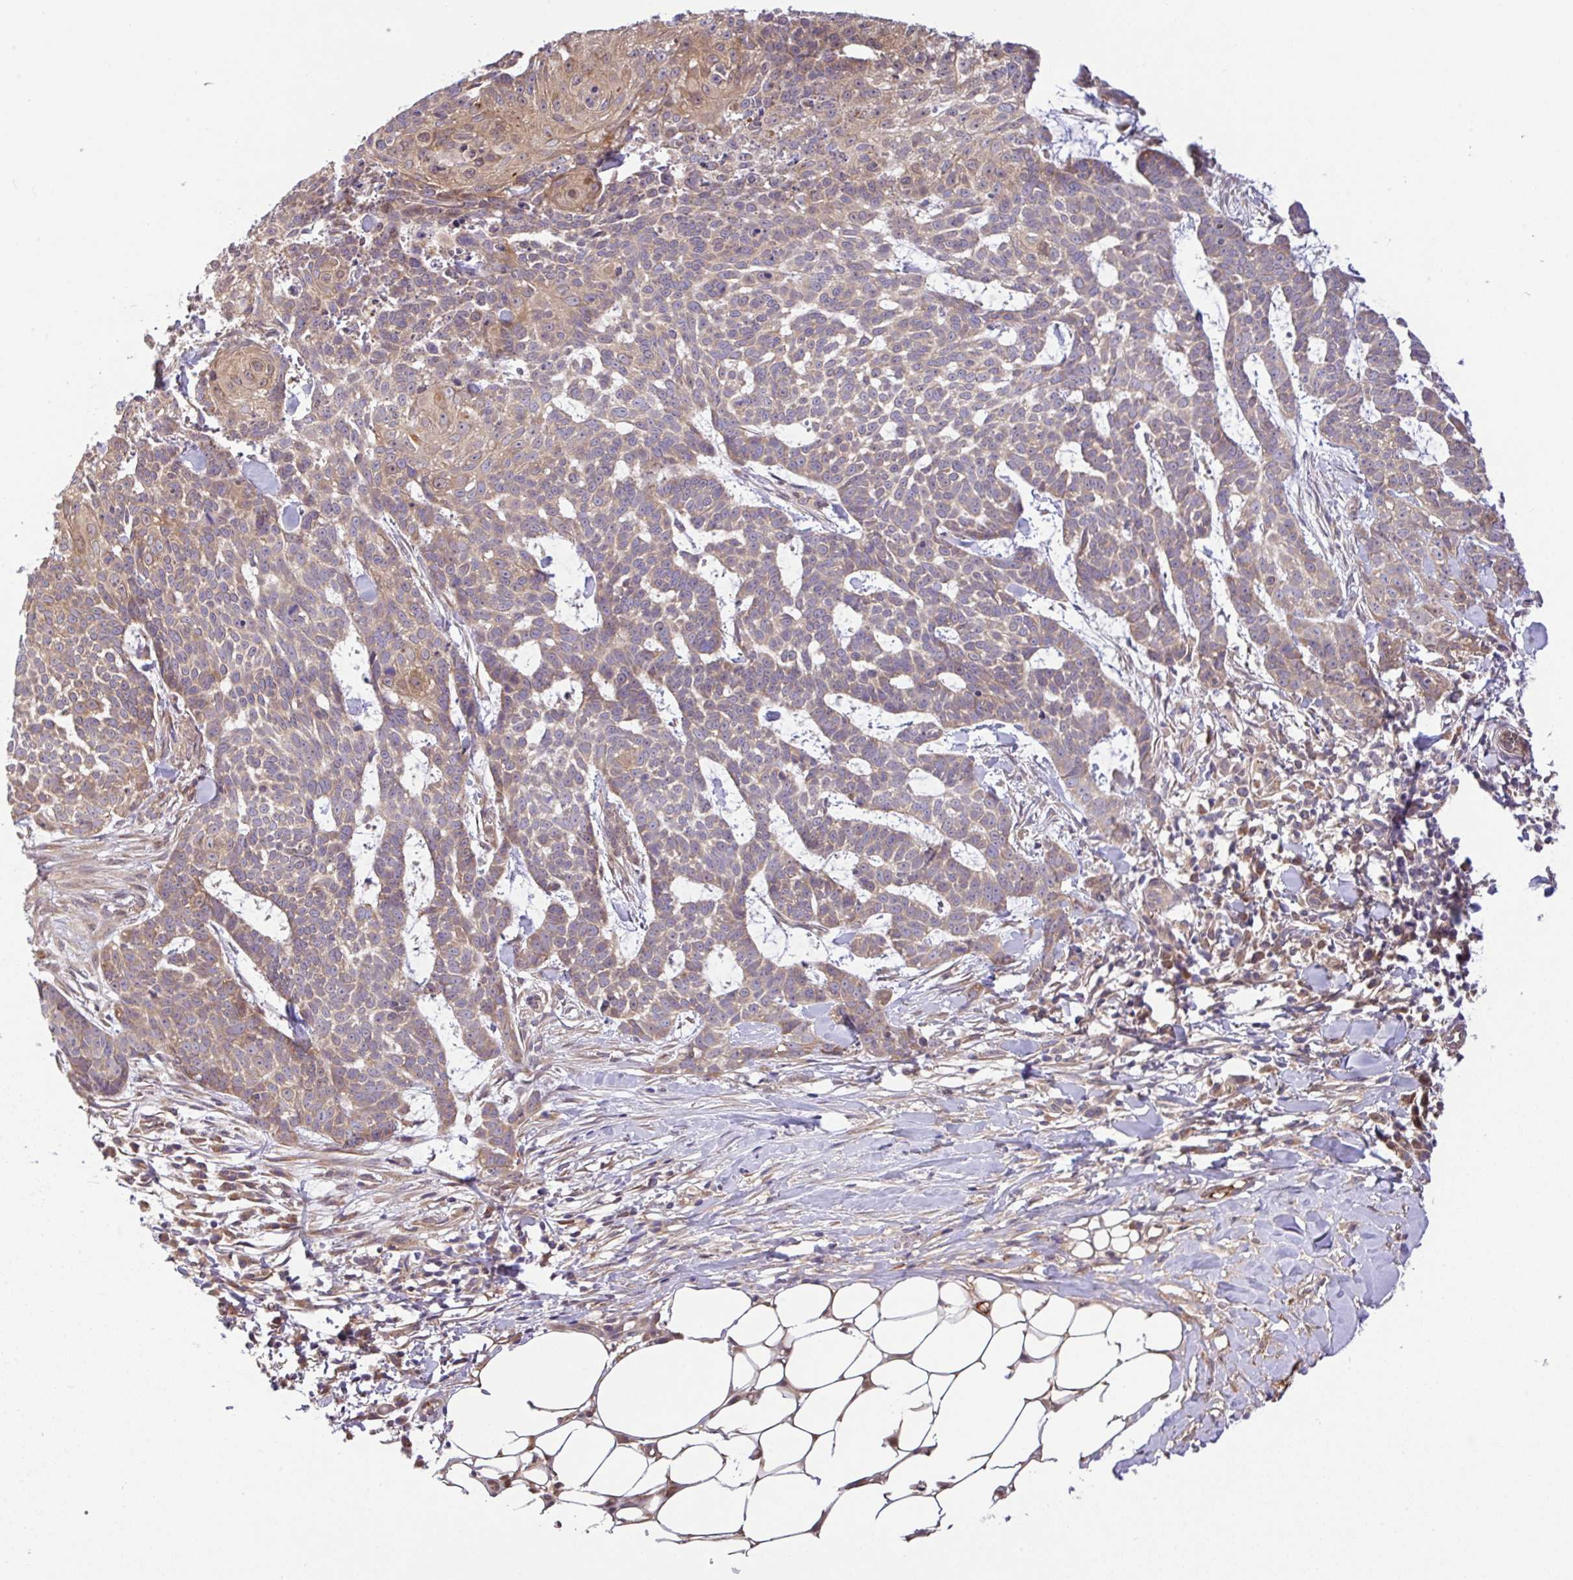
{"staining": {"intensity": "weak", "quantity": "25%-75%", "location": "cytoplasmic/membranous"}, "tissue": "skin cancer", "cell_type": "Tumor cells", "image_type": "cancer", "snomed": [{"axis": "morphology", "description": "Basal cell carcinoma"}, {"axis": "topography", "description": "Skin"}], "caption": "Protein staining by IHC displays weak cytoplasmic/membranous positivity in about 25%-75% of tumor cells in skin cancer (basal cell carcinoma).", "gene": "UBE4A", "patient": {"sex": "female", "age": 93}}